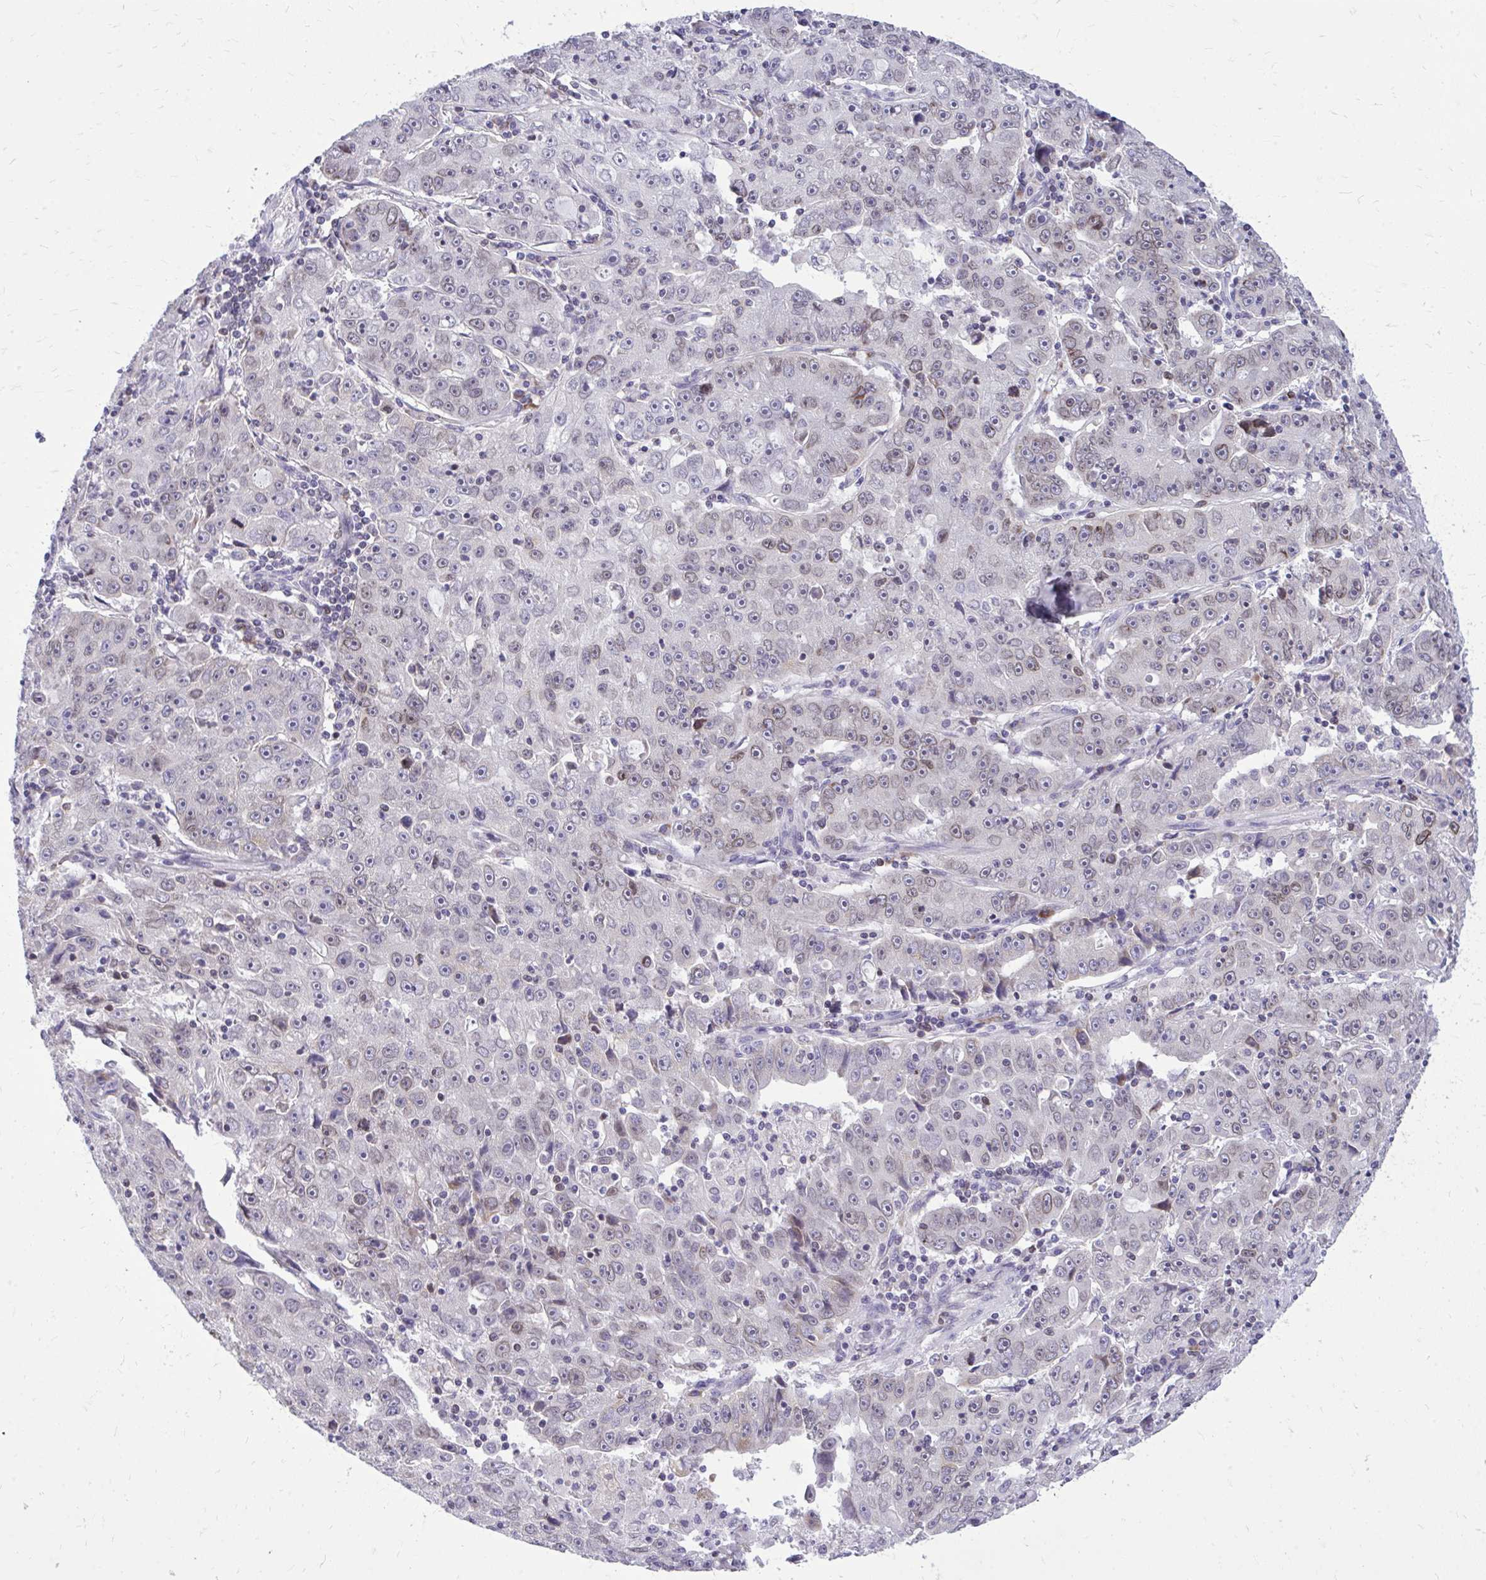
{"staining": {"intensity": "negative", "quantity": "none", "location": "none"}, "tissue": "lung cancer", "cell_type": "Tumor cells", "image_type": "cancer", "snomed": [{"axis": "morphology", "description": "Normal morphology"}, {"axis": "morphology", "description": "Adenocarcinoma, NOS"}, {"axis": "topography", "description": "Lymph node"}, {"axis": "topography", "description": "Lung"}], "caption": "Tumor cells show no significant expression in lung cancer (adenocarcinoma). Brightfield microscopy of IHC stained with DAB (3,3'-diaminobenzidine) (brown) and hematoxylin (blue), captured at high magnification.", "gene": "RPS6KA2", "patient": {"sex": "female", "age": 57}}